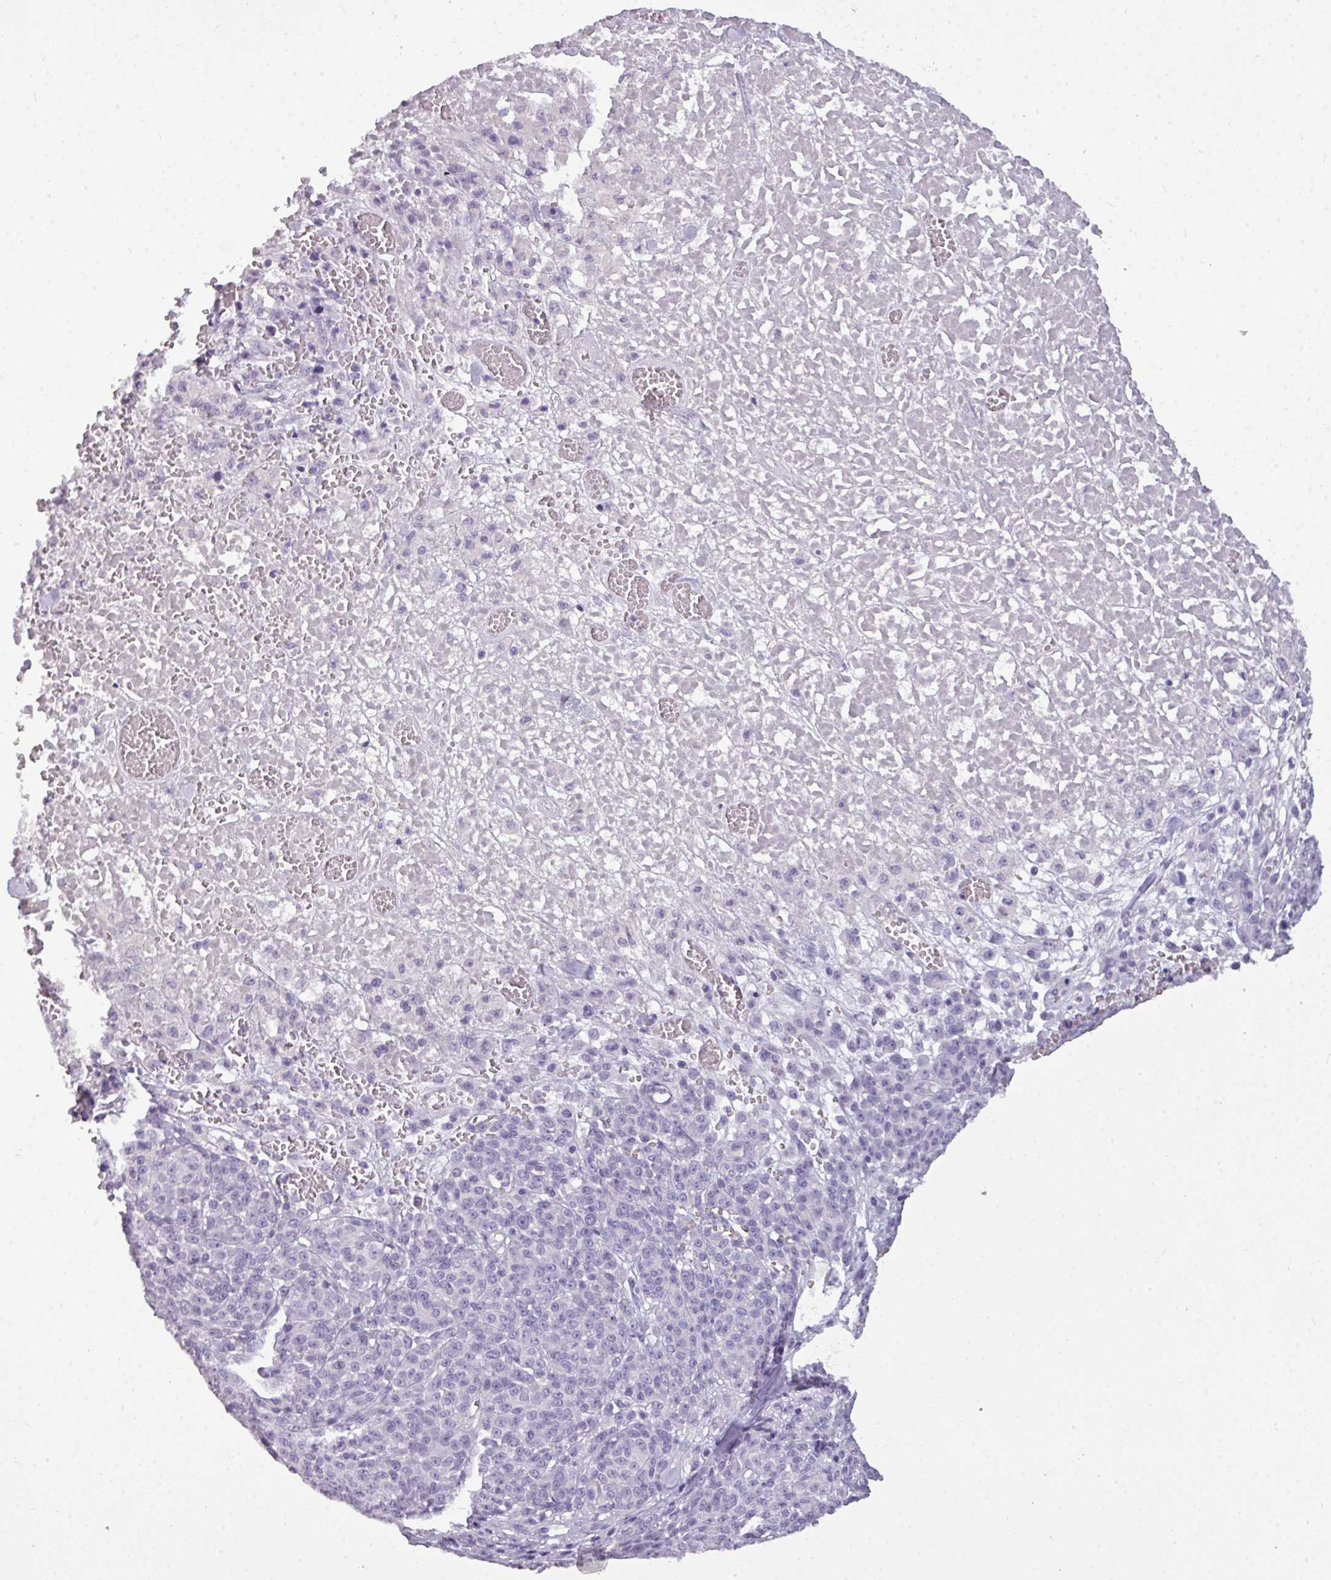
{"staining": {"intensity": "negative", "quantity": "none", "location": "none"}, "tissue": "melanoma", "cell_type": "Tumor cells", "image_type": "cancer", "snomed": [{"axis": "morphology", "description": "Normal tissue, NOS"}, {"axis": "morphology", "description": "Malignant melanoma, NOS"}, {"axis": "topography", "description": "Skin"}], "caption": "Immunohistochemical staining of malignant melanoma displays no significant staining in tumor cells.", "gene": "TMEM91", "patient": {"sex": "female", "age": 34}}